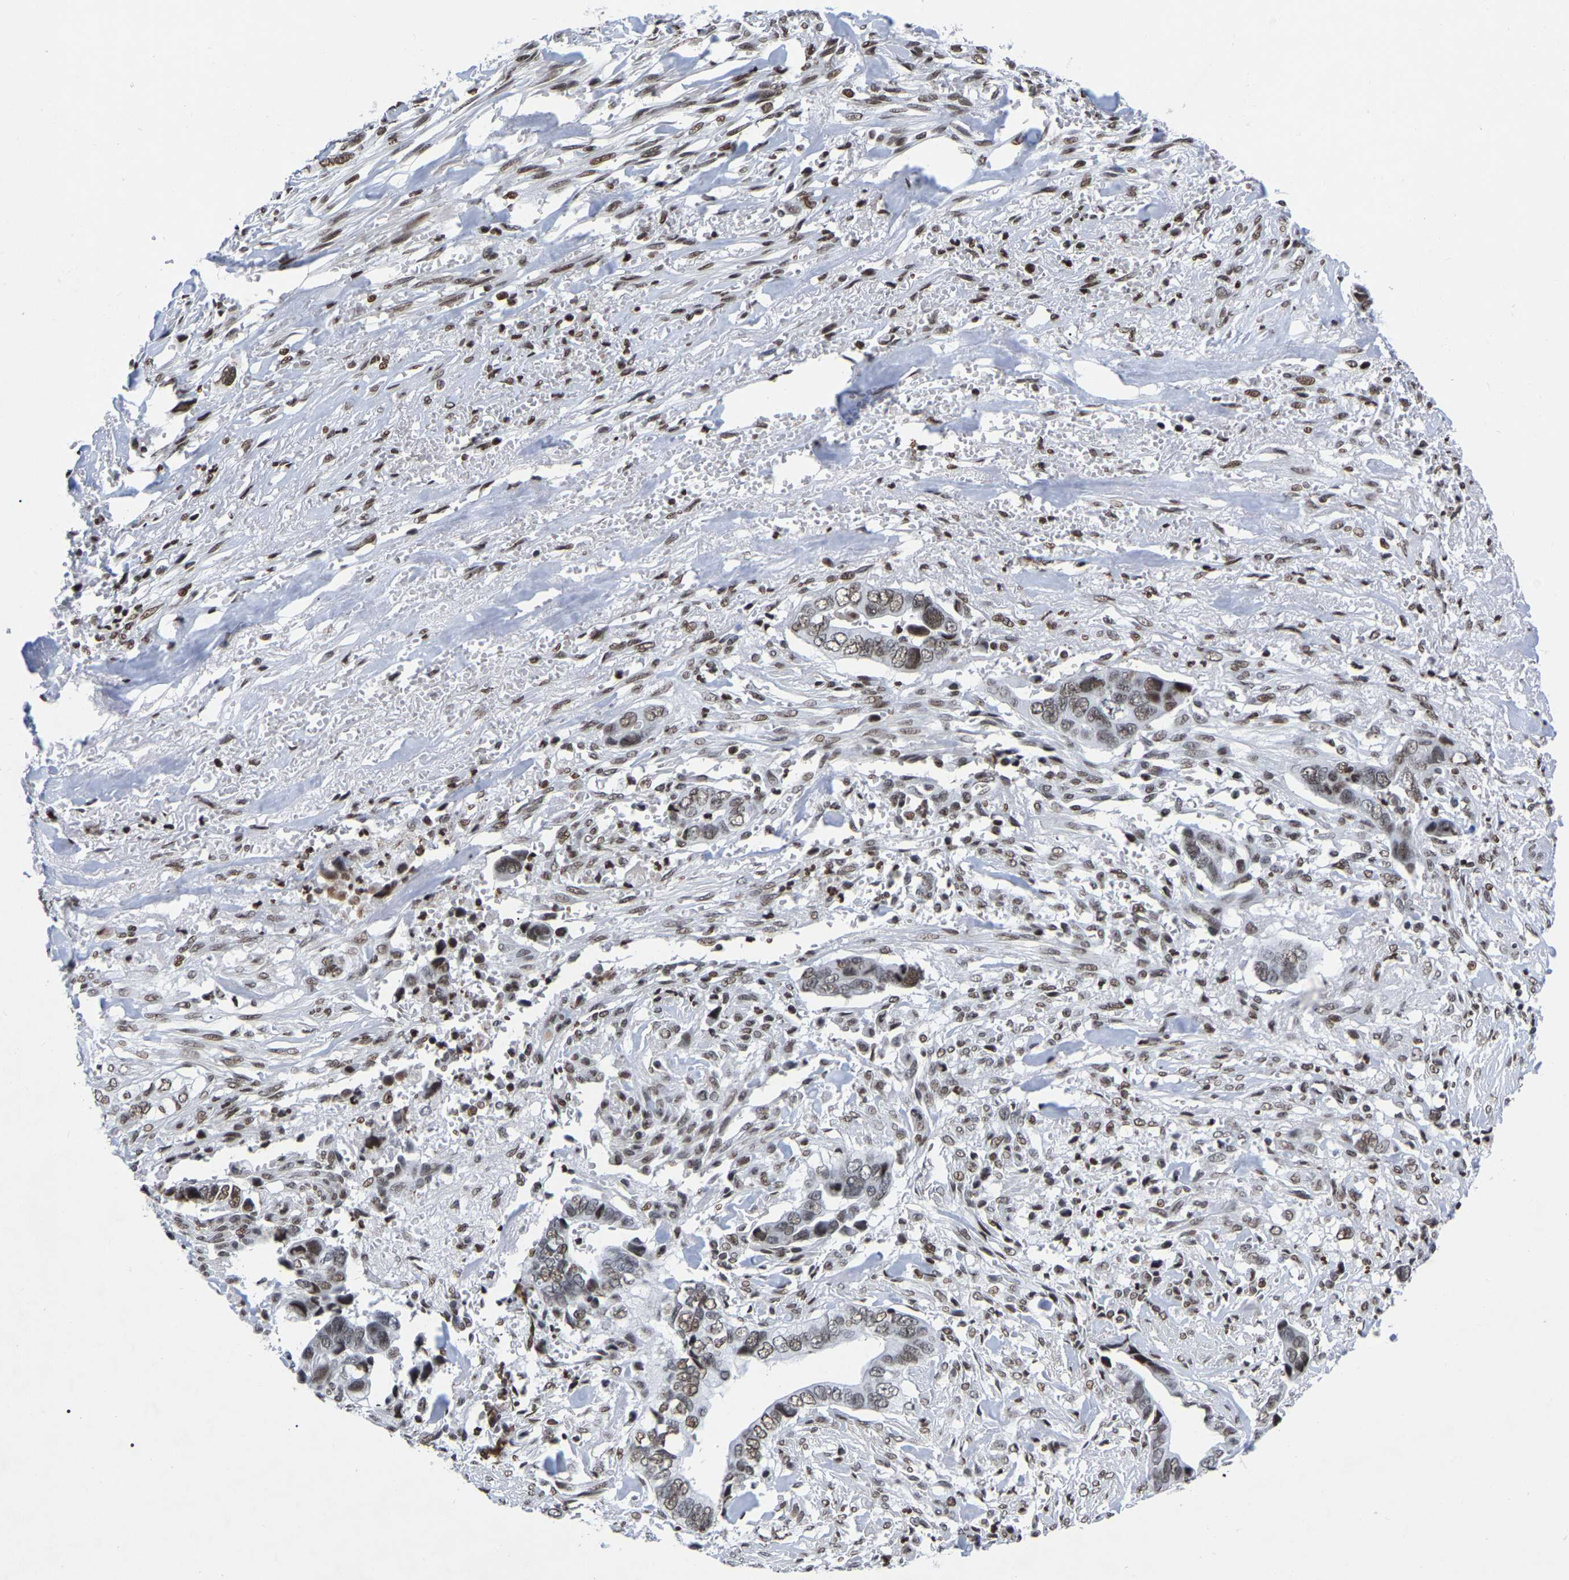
{"staining": {"intensity": "weak", "quantity": "25%-75%", "location": "nuclear"}, "tissue": "liver cancer", "cell_type": "Tumor cells", "image_type": "cancer", "snomed": [{"axis": "morphology", "description": "Cholangiocarcinoma"}, {"axis": "topography", "description": "Liver"}], "caption": "Immunohistochemical staining of human liver cancer demonstrates low levels of weak nuclear protein expression in approximately 25%-75% of tumor cells.", "gene": "PRCC", "patient": {"sex": "female", "age": 79}}